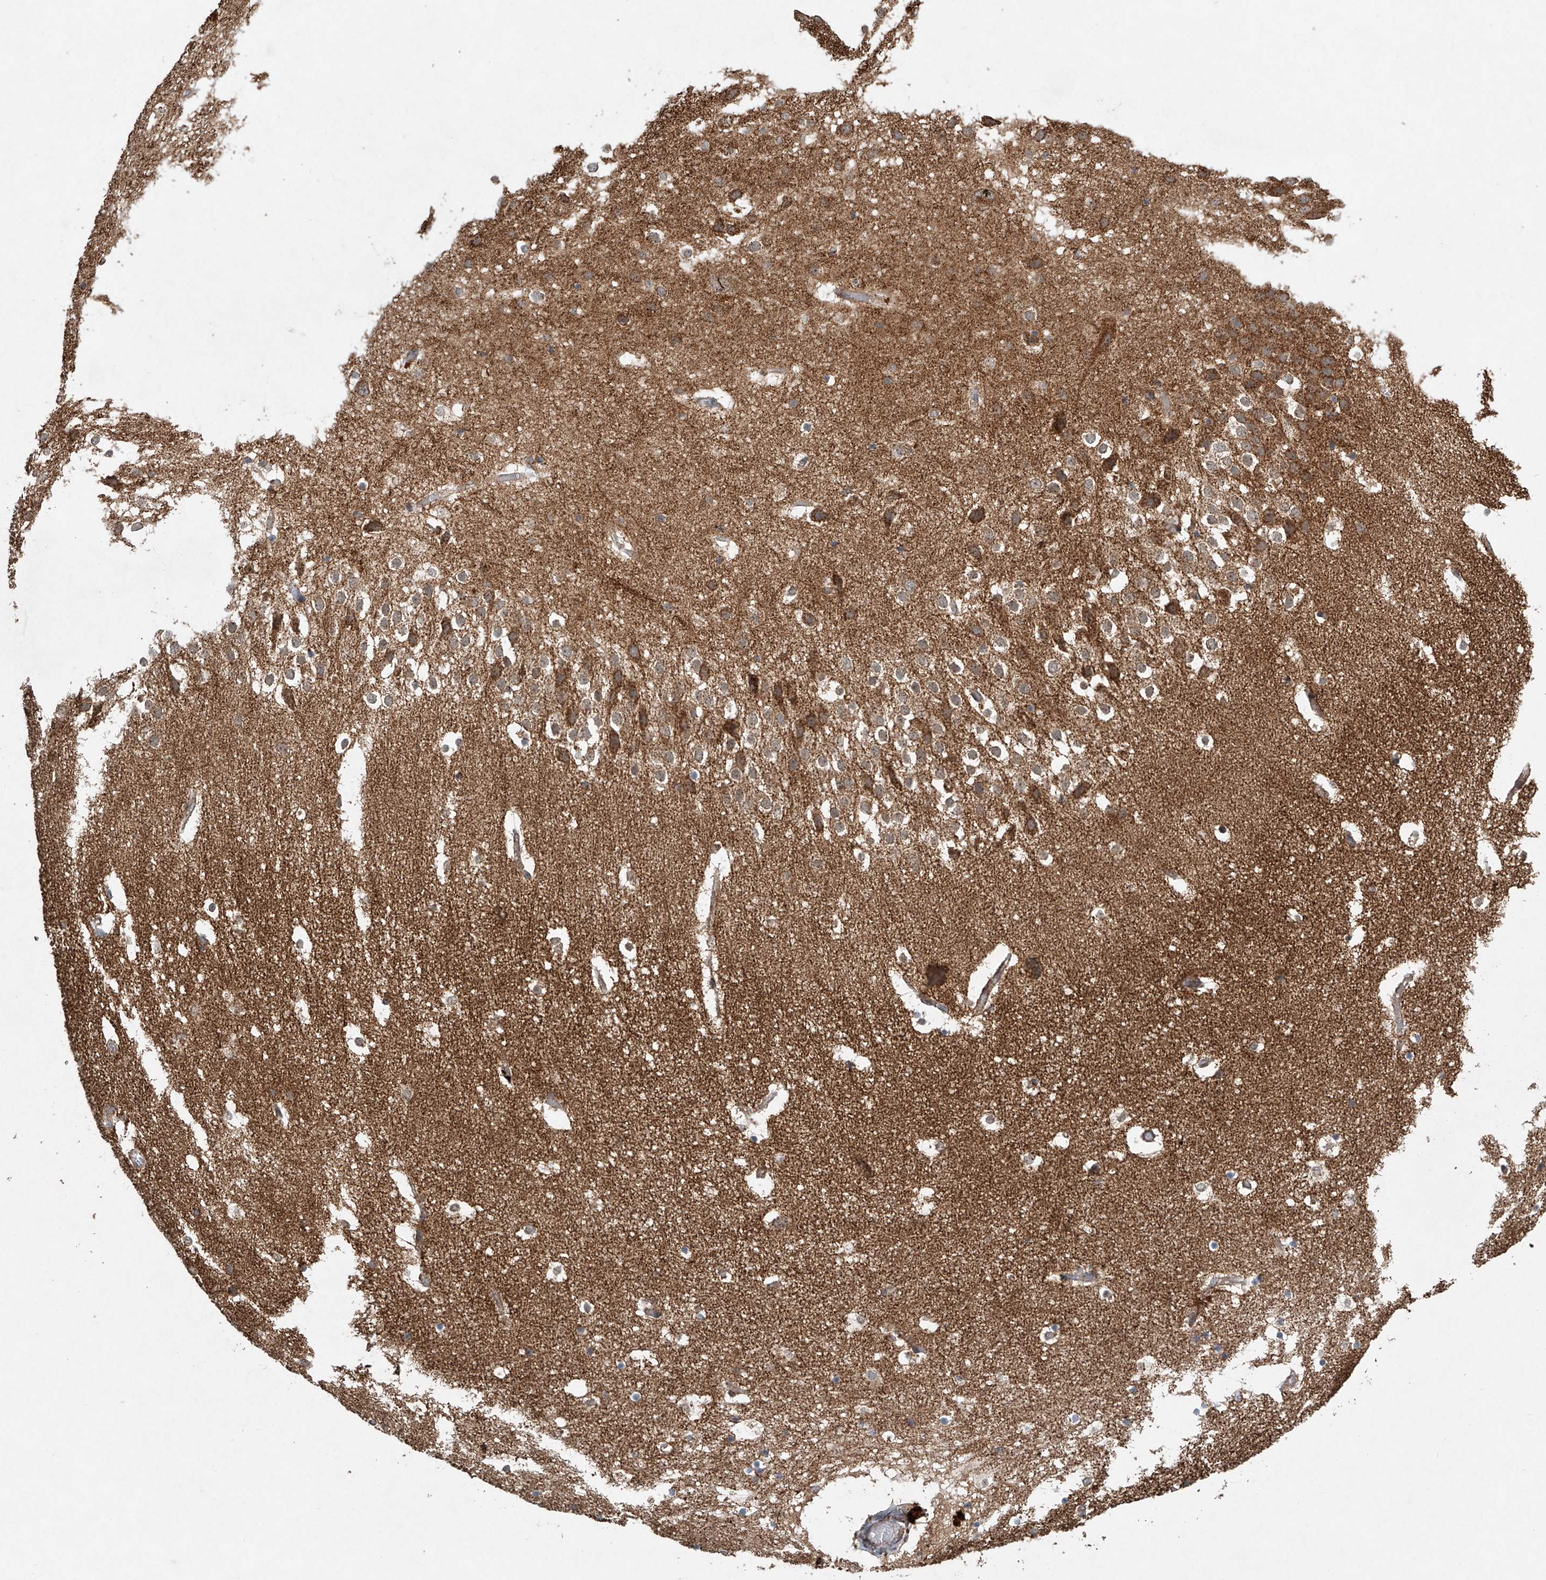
{"staining": {"intensity": "moderate", "quantity": "<25%", "location": "cytoplasmic/membranous"}, "tissue": "hippocampus", "cell_type": "Glial cells", "image_type": "normal", "snomed": [{"axis": "morphology", "description": "Normal tissue, NOS"}, {"axis": "topography", "description": "Hippocampus"}], "caption": "This image displays immunohistochemistry staining of unremarkable hippocampus, with low moderate cytoplasmic/membranous staining in approximately <25% of glial cells.", "gene": "DCAF11", "patient": {"sex": "female", "age": 52}}